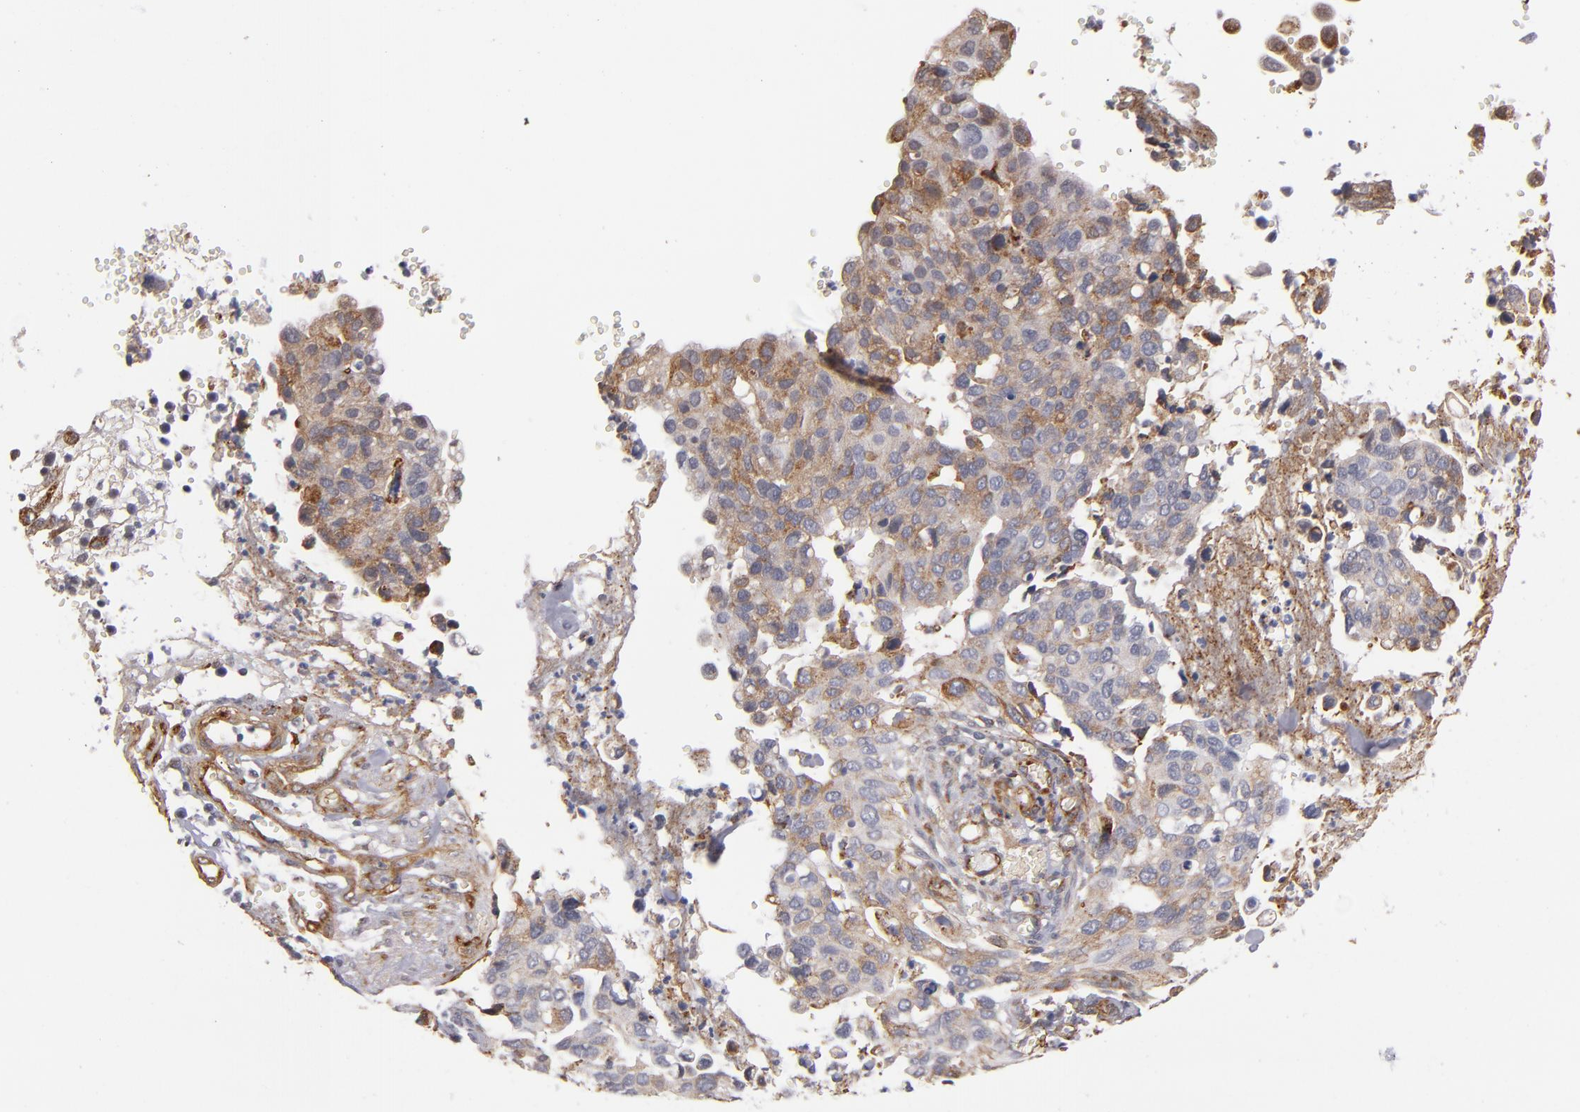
{"staining": {"intensity": "weak", "quantity": "25%-75%", "location": "cytoplasmic/membranous"}, "tissue": "cervical cancer", "cell_type": "Tumor cells", "image_type": "cancer", "snomed": [{"axis": "morphology", "description": "Normal tissue, NOS"}, {"axis": "morphology", "description": "Squamous cell carcinoma, NOS"}, {"axis": "topography", "description": "Cervix"}], "caption": "Immunohistochemical staining of human squamous cell carcinoma (cervical) displays weak cytoplasmic/membranous protein staining in approximately 25%-75% of tumor cells. (DAB (3,3'-diaminobenzidine) IHC with brightfield microscopy, high magnification).", "gene": "LAMC1", "patient": {"sex": "female", "age": 45}}